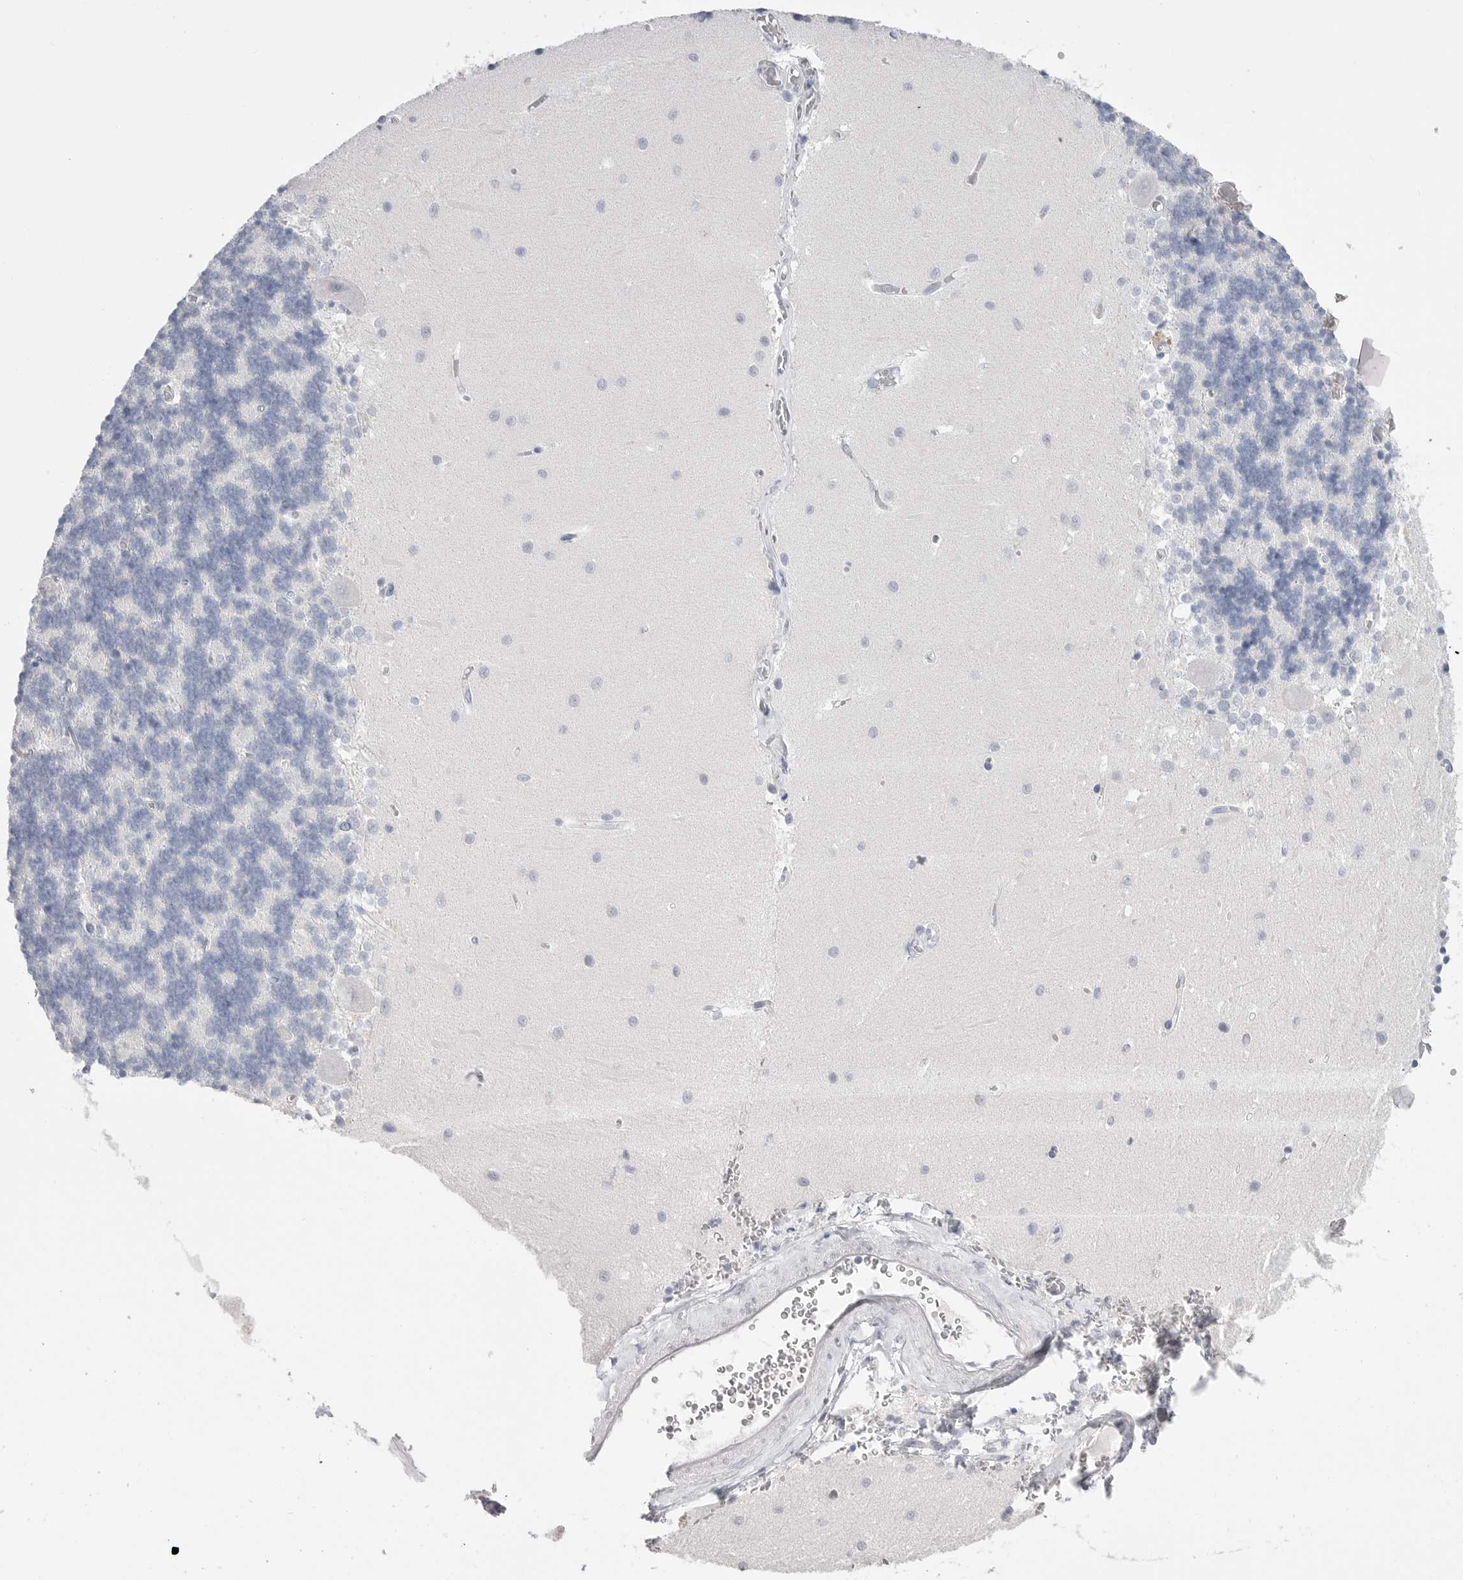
{"staining": {"intensity": "negative", "quantity": "none", "location": "none"}, "tissue": "cerebellum", "cell_type": "Cells in granular layer", "image_type": "normal", "snomed": [{"axis": "morphology", "description": "Normal tissue, NOS"}, {"axis": "topography", "description": "Cerebellum"}], "caption": "Immunohistochemistry image of normal cerebellum: cerebellum stained with DAB displays no significant protein expression in cells in granular layer. (Brightfield microscopy of DAB (3,3'-diaminobenzidine) immunohistochemistry (IHC) at high magnification).", "gene": "CPB1", "patient": {"sex": "male", "age": 37}}